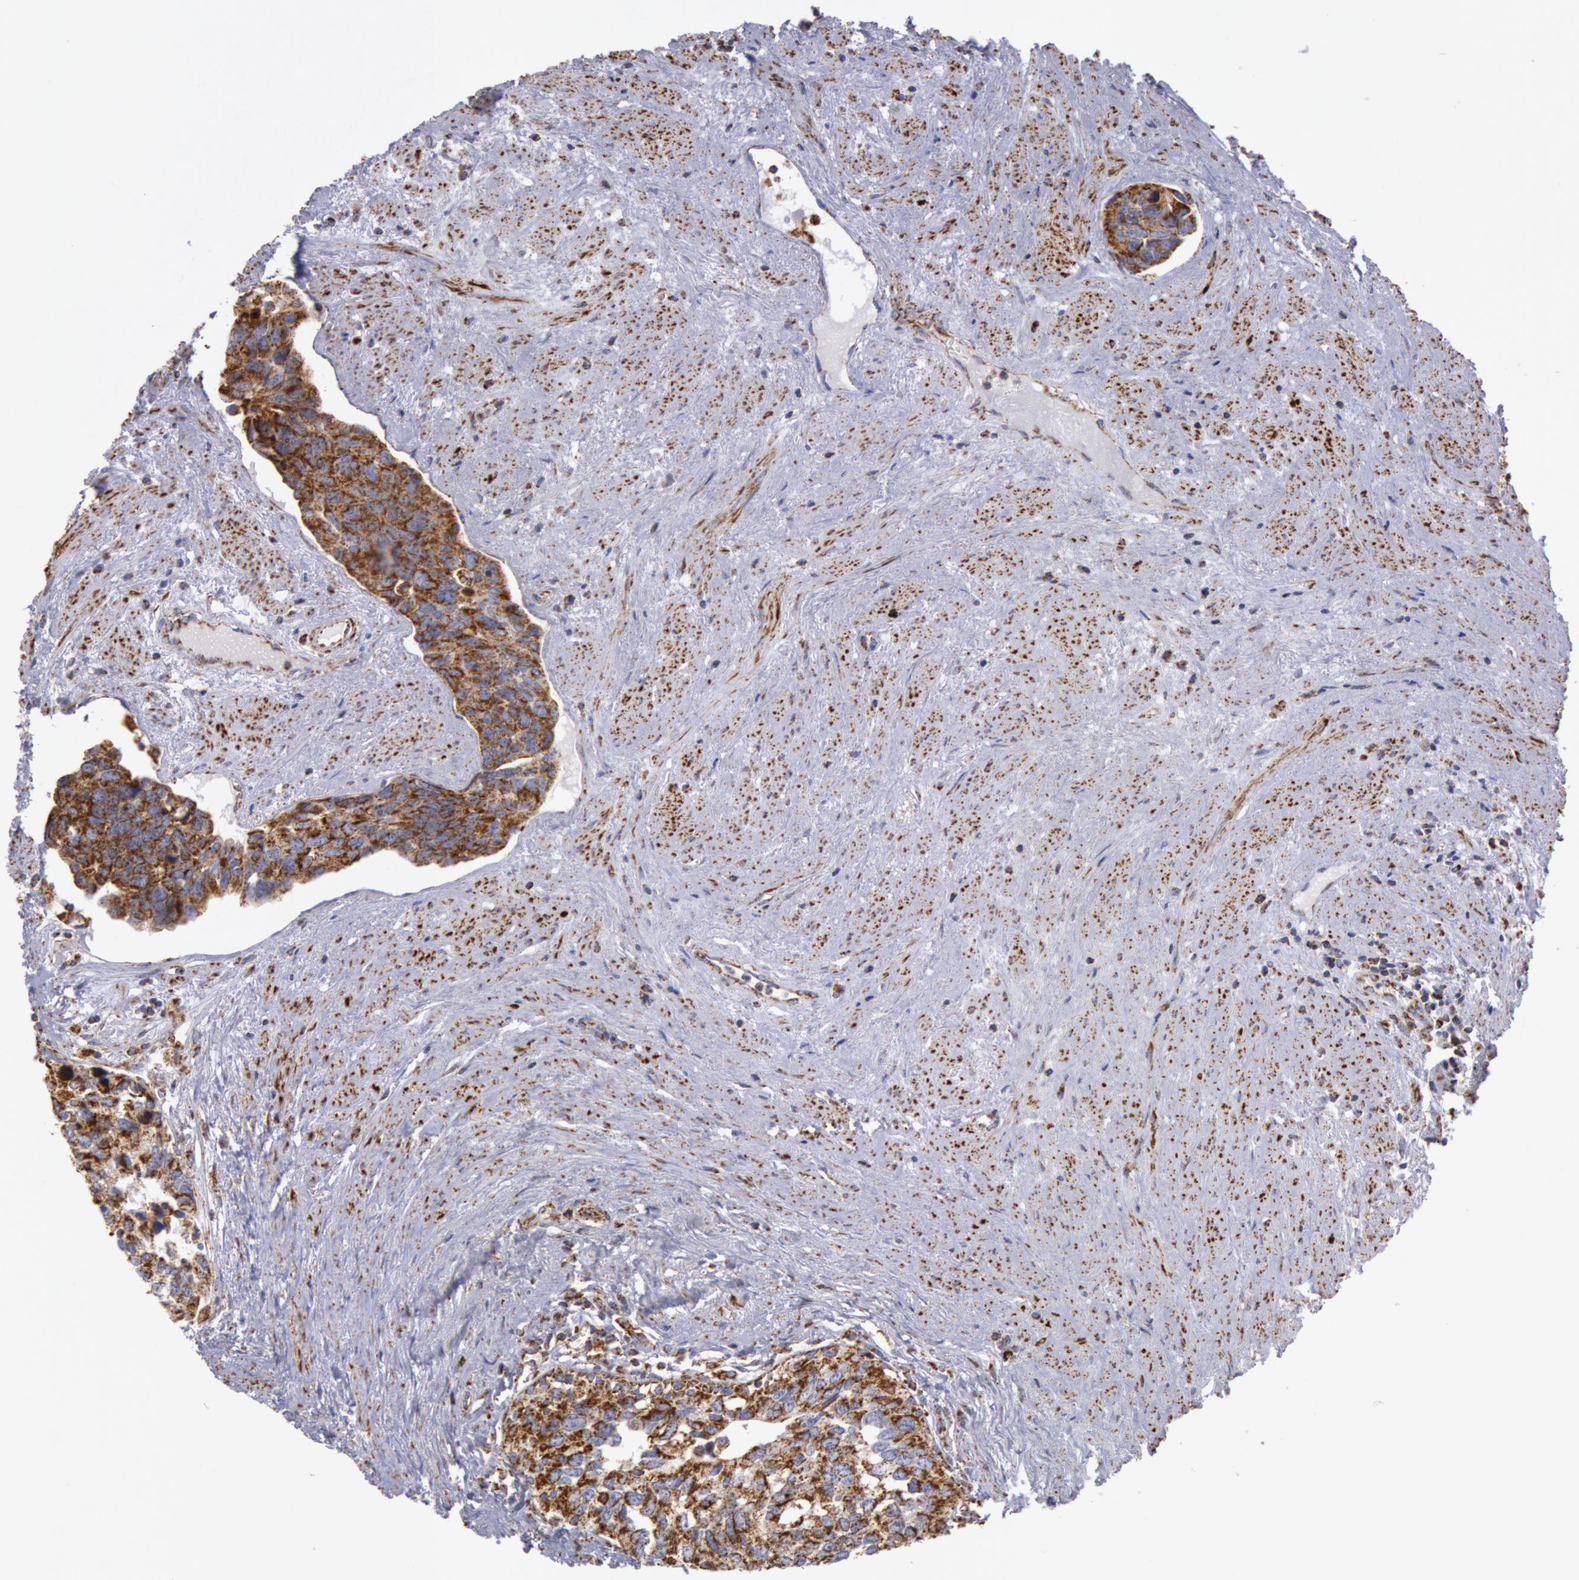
{"staining": {"intensity": "strong", "quantity": ">75%", "location": "cytoplasmic/membranous"}, "tissue": "urothelial cancer", "cell_type": "Tumor cells", "image_type": "cancer", "snomed": [{"axis": "morphology", "description": "Urothelial carcinoma, High grade"}, {"axis": "topography", "description": "Urinary bladder"}], "caption": "The image shows a brown stain indicating the presence of a protein in the cytoplasmic/membranous of tumor cells in urothelial cancer.", "gene": "CYC1", "patient": {"sex": "male", "age": 81}}